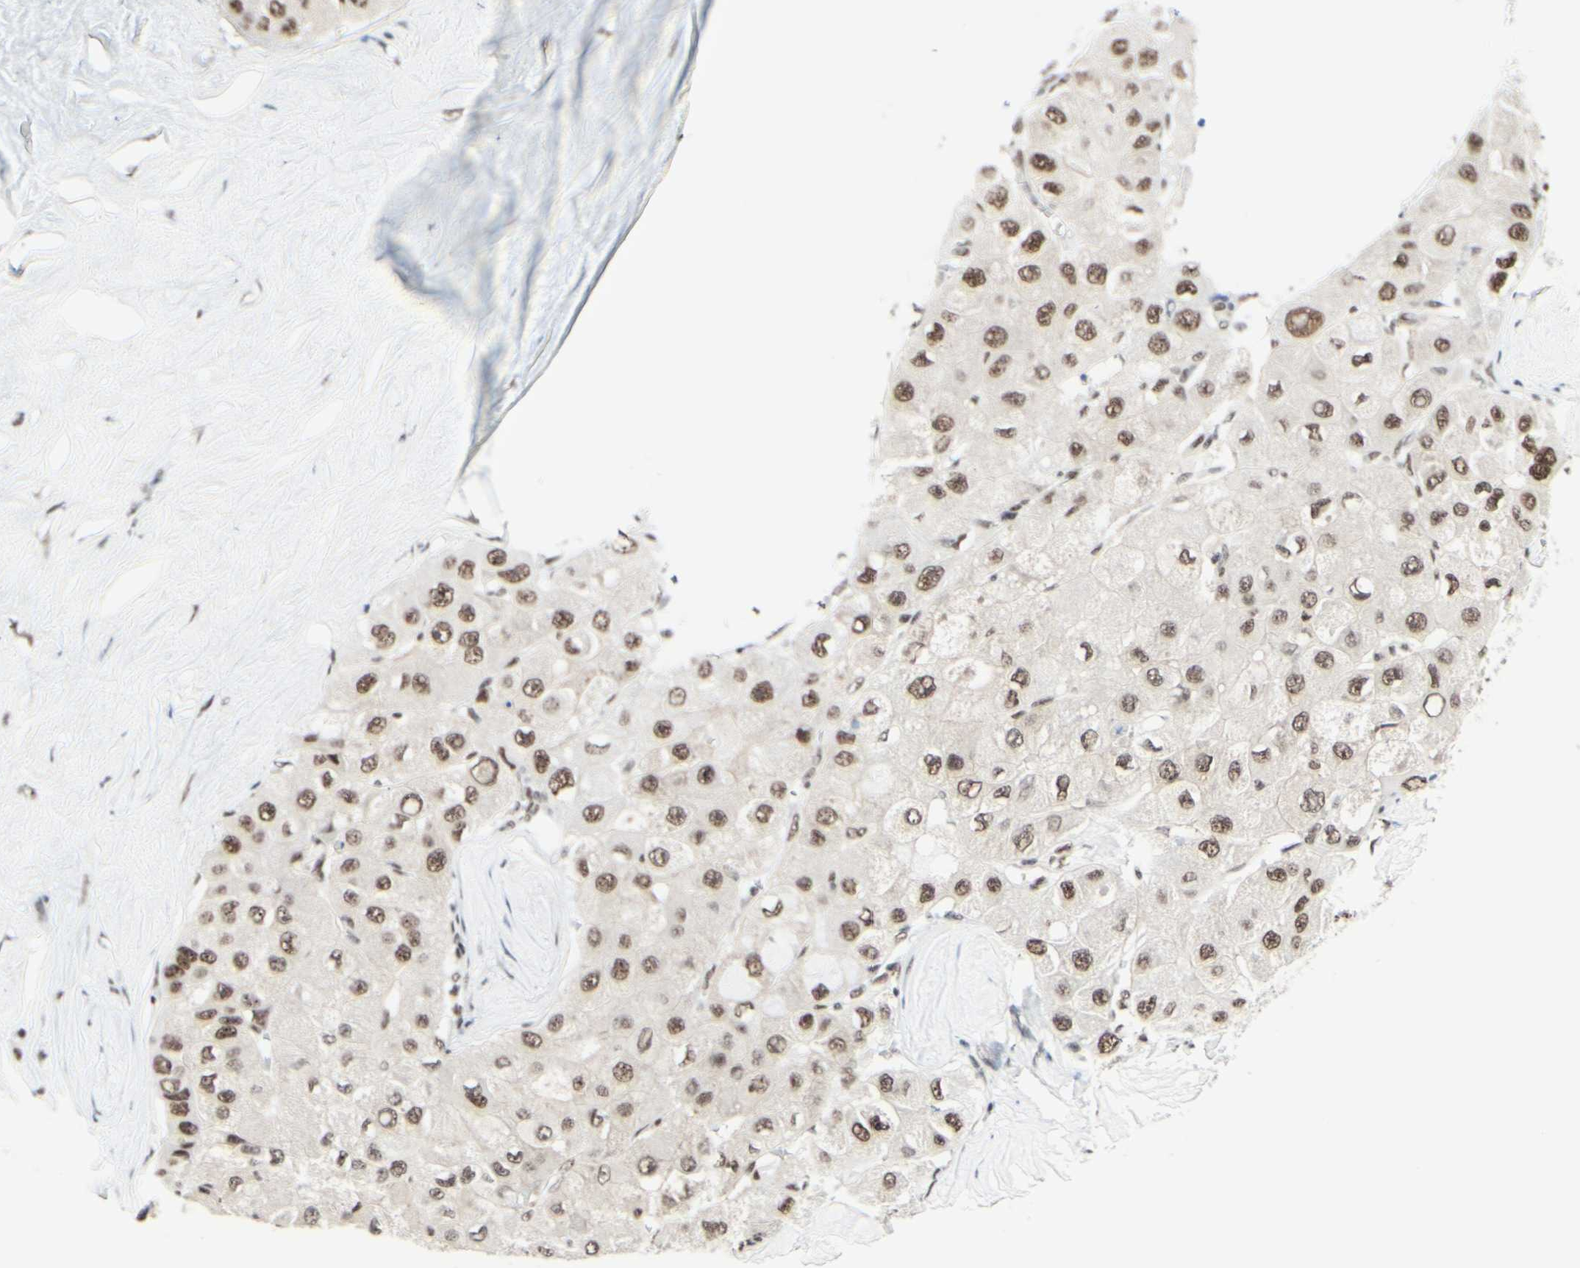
{"staining": {"intensity": "moderate", "quantity": ">75%", "location": "nuclear"}, "tissue": "liver cancer", "cell_type": "Tumor cells", "image_type": "cancer", "snomed": [{"axis": "morphology", "description": "Carcinoma, Hepatocellular, NOS"}, {"axis": "topography", "description": "Liver"}], "caption": "DAB immunohistochemical staining of human liver cancer reveals moderate nuclear protein expression in about >75% of tumor cells. The protein of interest is stained brown, and the nuclei are stained in blue (DAB IHC with brightfield microscopy, high magnification).", "gene": "WTAP", "patient": {"sex": "male", "age": 80}}